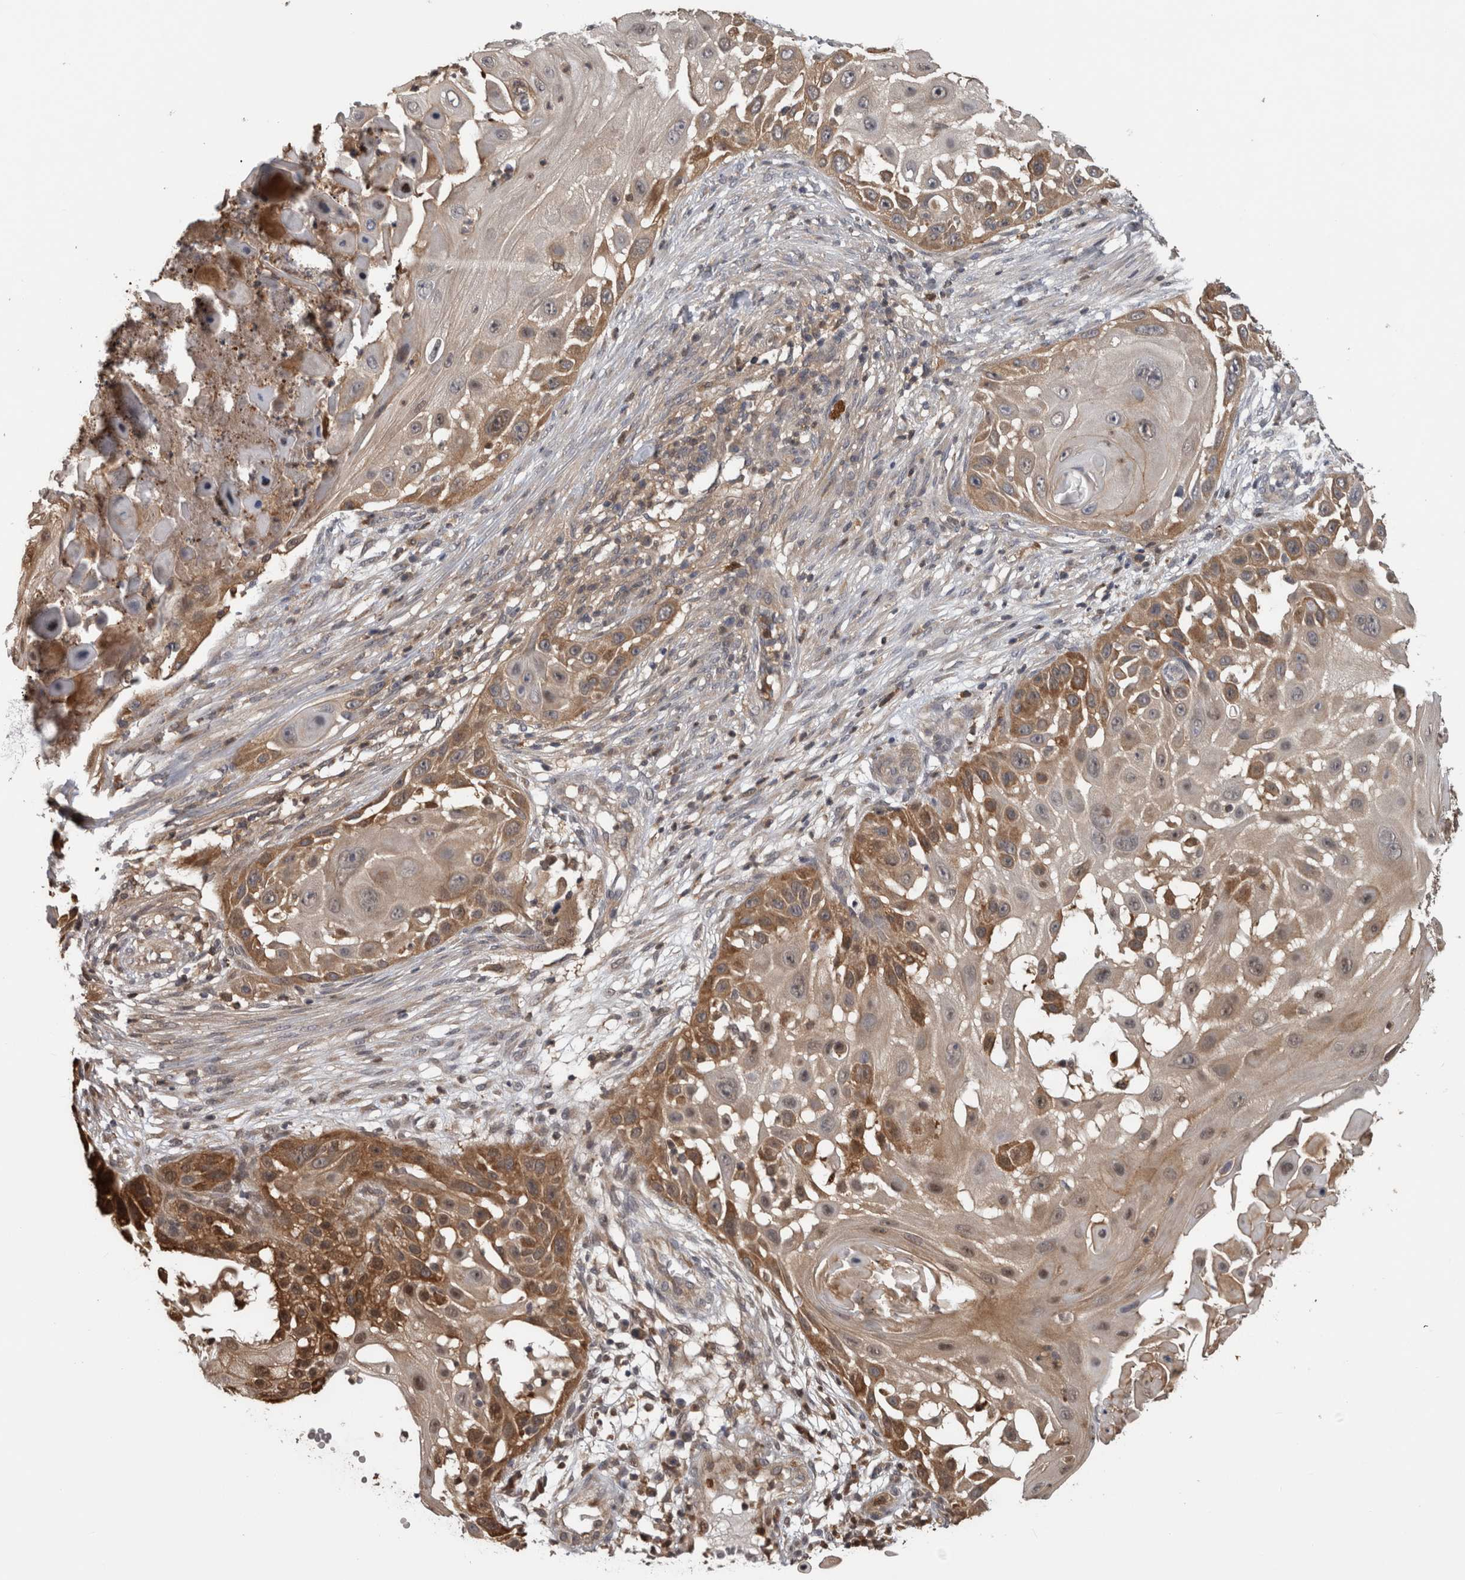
{"staining": {"intensity": "moderate", "quantity": ">75%", "location": "cytoplasmic/membranous"}, "tissue": "skin cancer", "cell_type": "Tumor cells", "image_type": "cancer", "snomed": [{"axis": "morphology", "description": "Squamous cell carcinoma, NOS"}, {"axis": "topography", "description": "Skin"}], "caption": "Protein staining of skin cancer (squamous cell carcinoma) tissue displays moderate cytoplasmic/membranous positivity in about >75% of tumor cells.", "gene": "USH1G", "patient": {"sex": "female", "age": 44}}